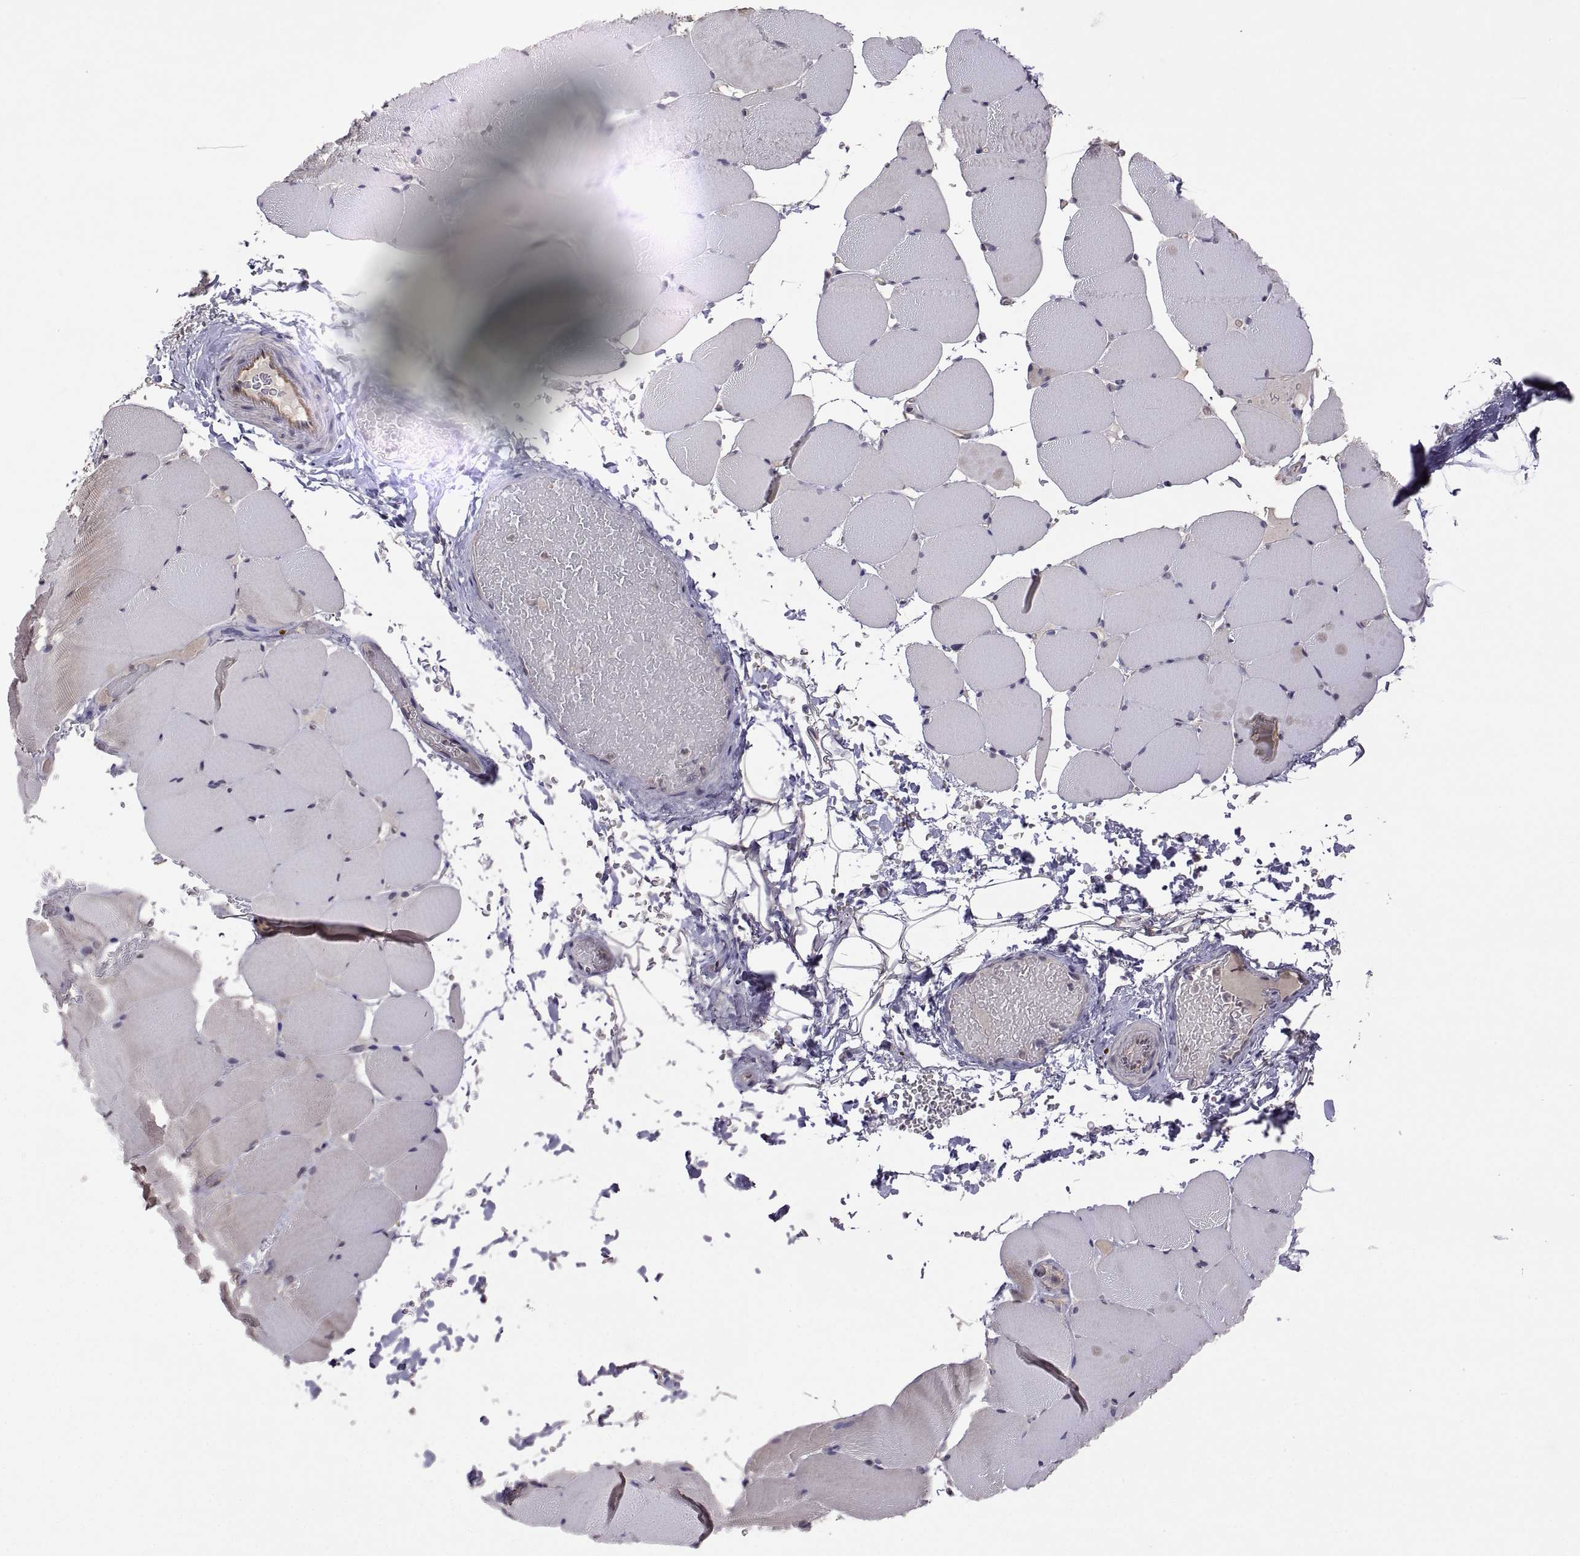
{"staining": {"intensity": "negative", "quantity": "none", "location": "none"}, "tissue": "skeletal muscle", "cell_type": "Myocytes", "image_type": "normal", "snomed": [{"axis": "morphology", "description": "Normal tissue, NOS"}, {"axis": "topography", "description": "Skeletal muscle"}], "caption": "High magnification brightfield microscopy of benign skeletal muscle stained with DAB (3,3'-diaminobenzidine) (brown) and counterstained with hematoxylin (blue): myocytes show no significant expression. Nuclei are stained in blue.", "gene": "LAMA1", "patient": {"sex": "female", "age": 37}}